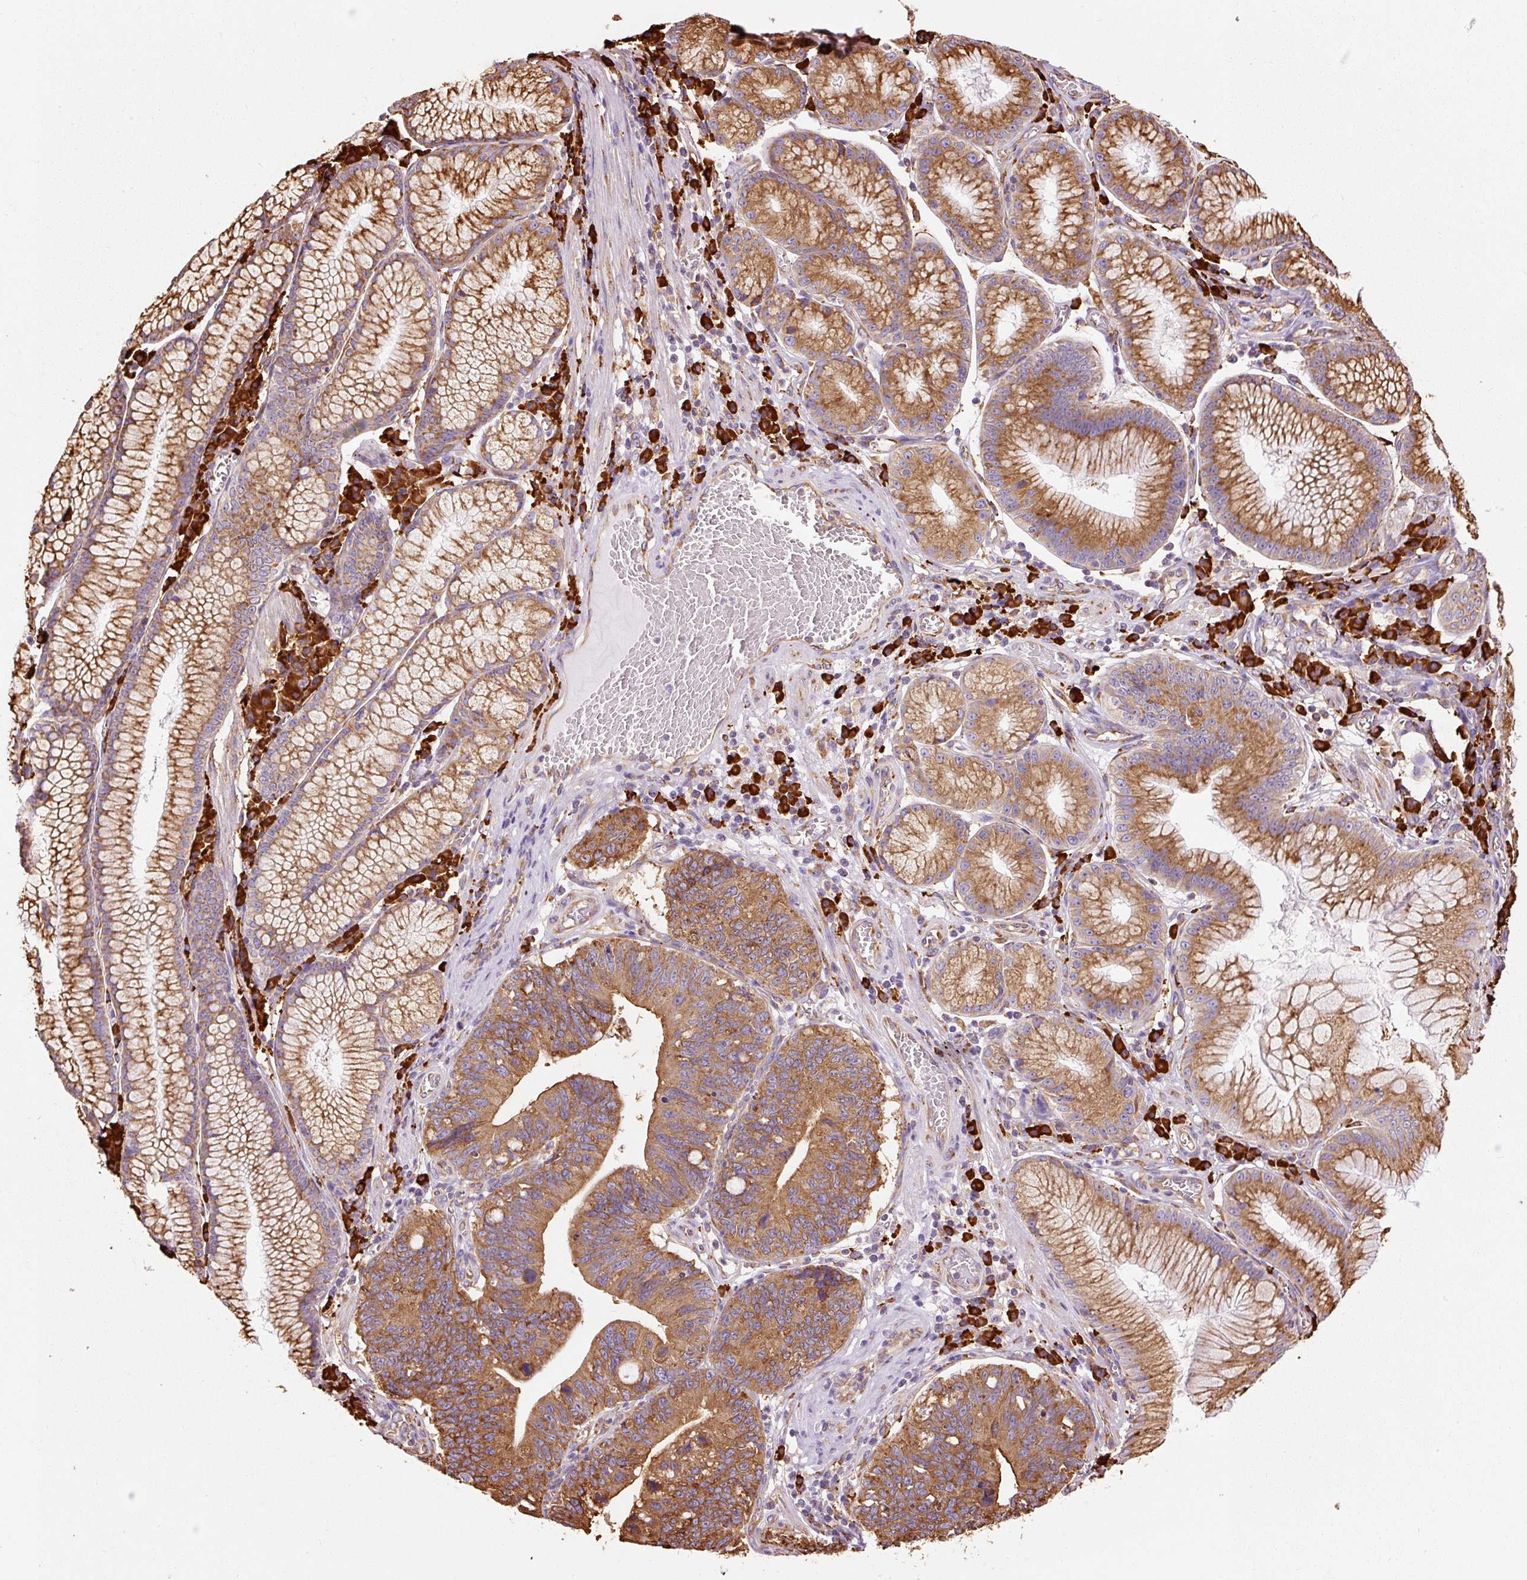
{"staining": {"intensity": "strong", "quantity": ">75%", "location": "cytoplasmic/membranous"}, "tissue": "stomach cancer", "cell_type": "Tumor cells", "image_type": "cancer", "snomed": [{"axis": "morphology", "description": "Adenocarcinoma, NOS"}, {"axis": "topography", "description": "Stomach"}], "caption": "Protein expression analysis of stomach cancer (adenocarcinoma) demonstrates strong cytoplasmic/membranous expression in about >75% of tumor cells.", "gene": "KLC1", "patient": {"sex": "male", "age": 59}}